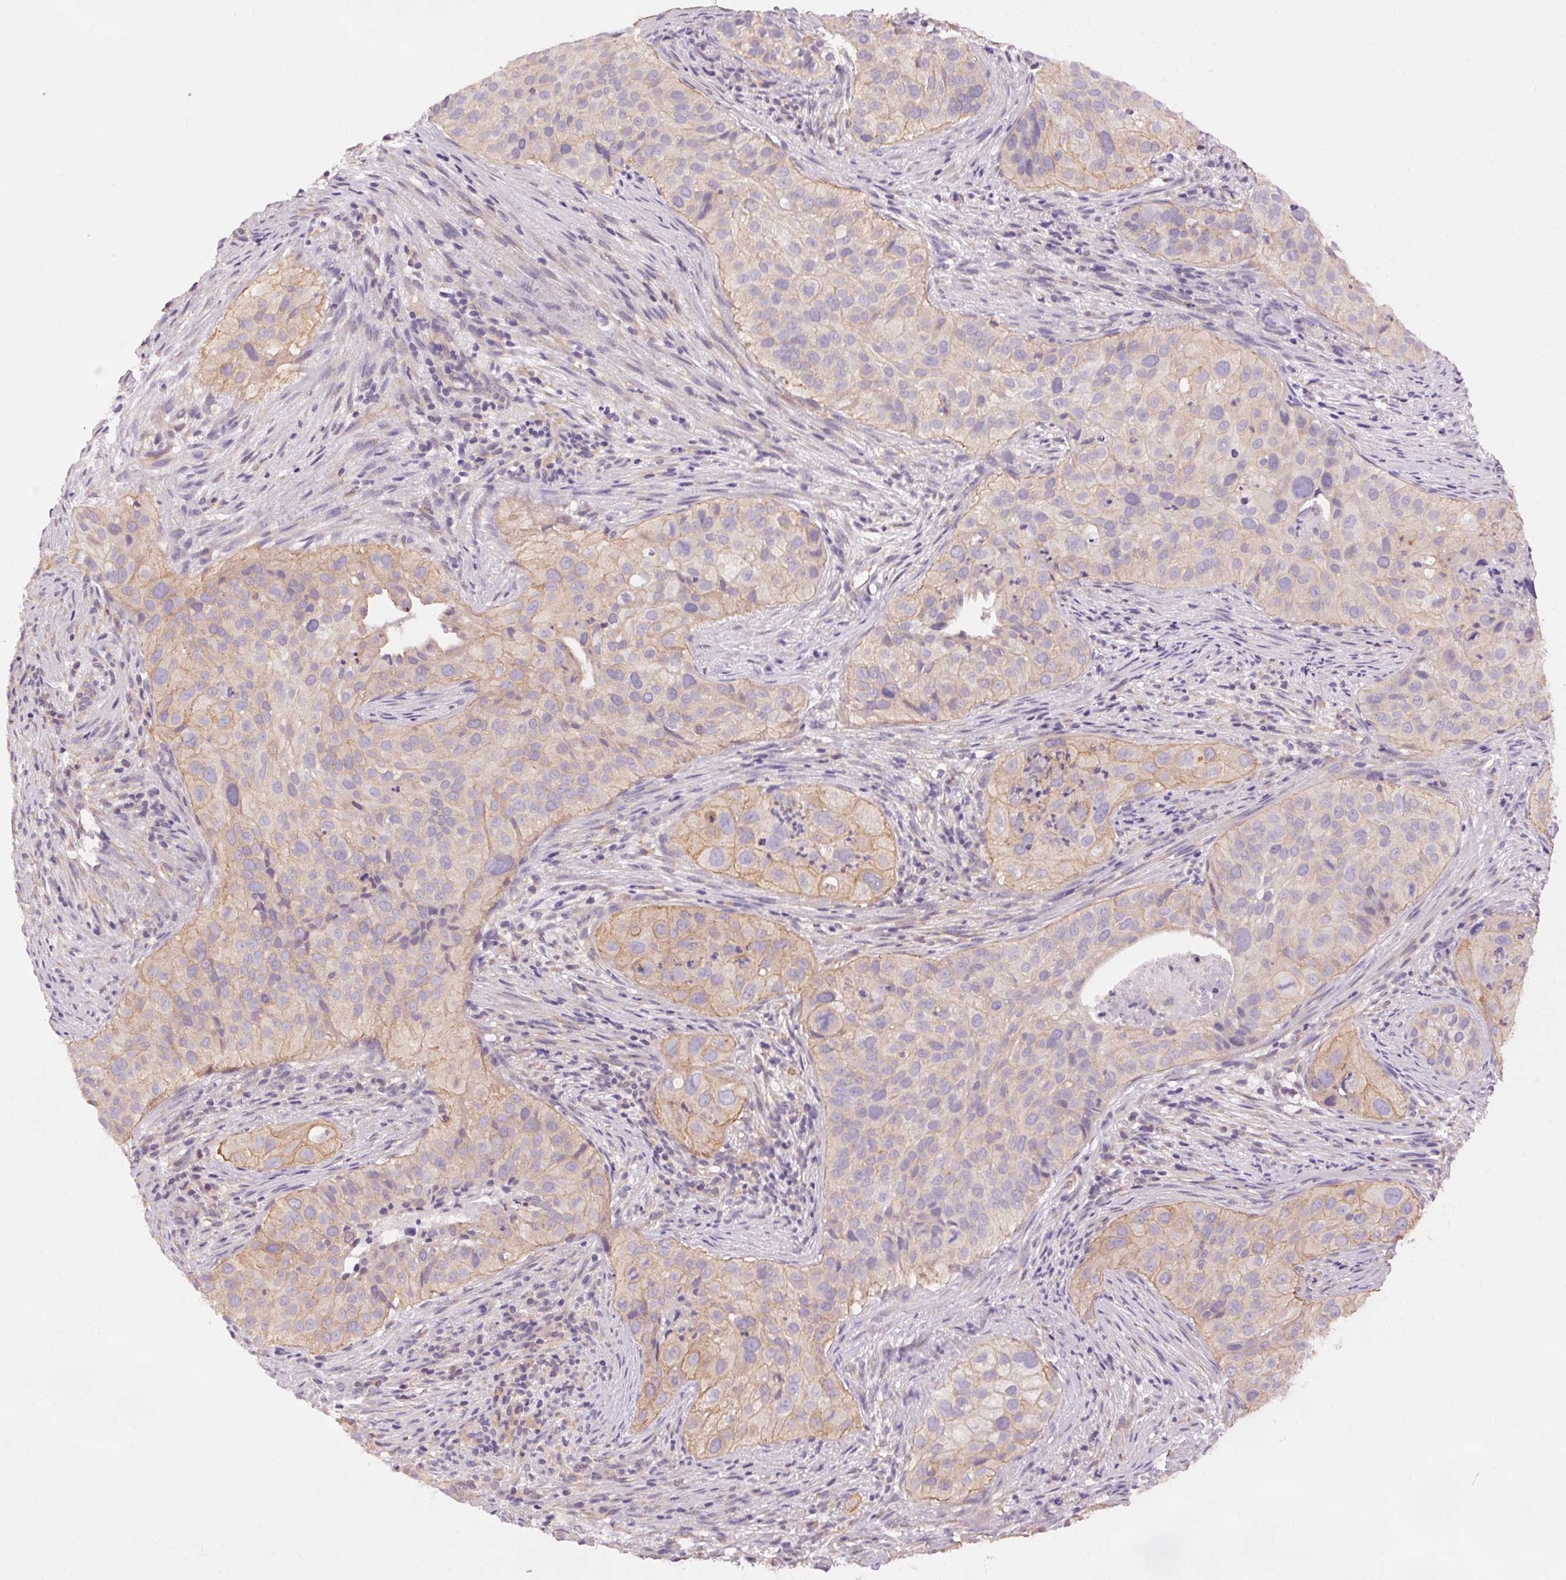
{"staining": {"intensity": "weak", "quantity": "25%-75%", "location": "cytoplasmic/membranous"}, "tissue": "cervical cancer", "cell_type": "Tumor cells", "image_type": "cancer", "snomed": [{"axis": "morphology", "description": "Squamous cell carcinoma, NOS"}, {"axis": "topography", "description": "Cervix"}], "caption": "Protein expression analysis of human cervical cancer reveals weak cytoplasmic/membranous expression in approximately 25%-75% of tumor cells.", "gene": "TM6SF1", "patient": {"sex": "female", "age": 38}}